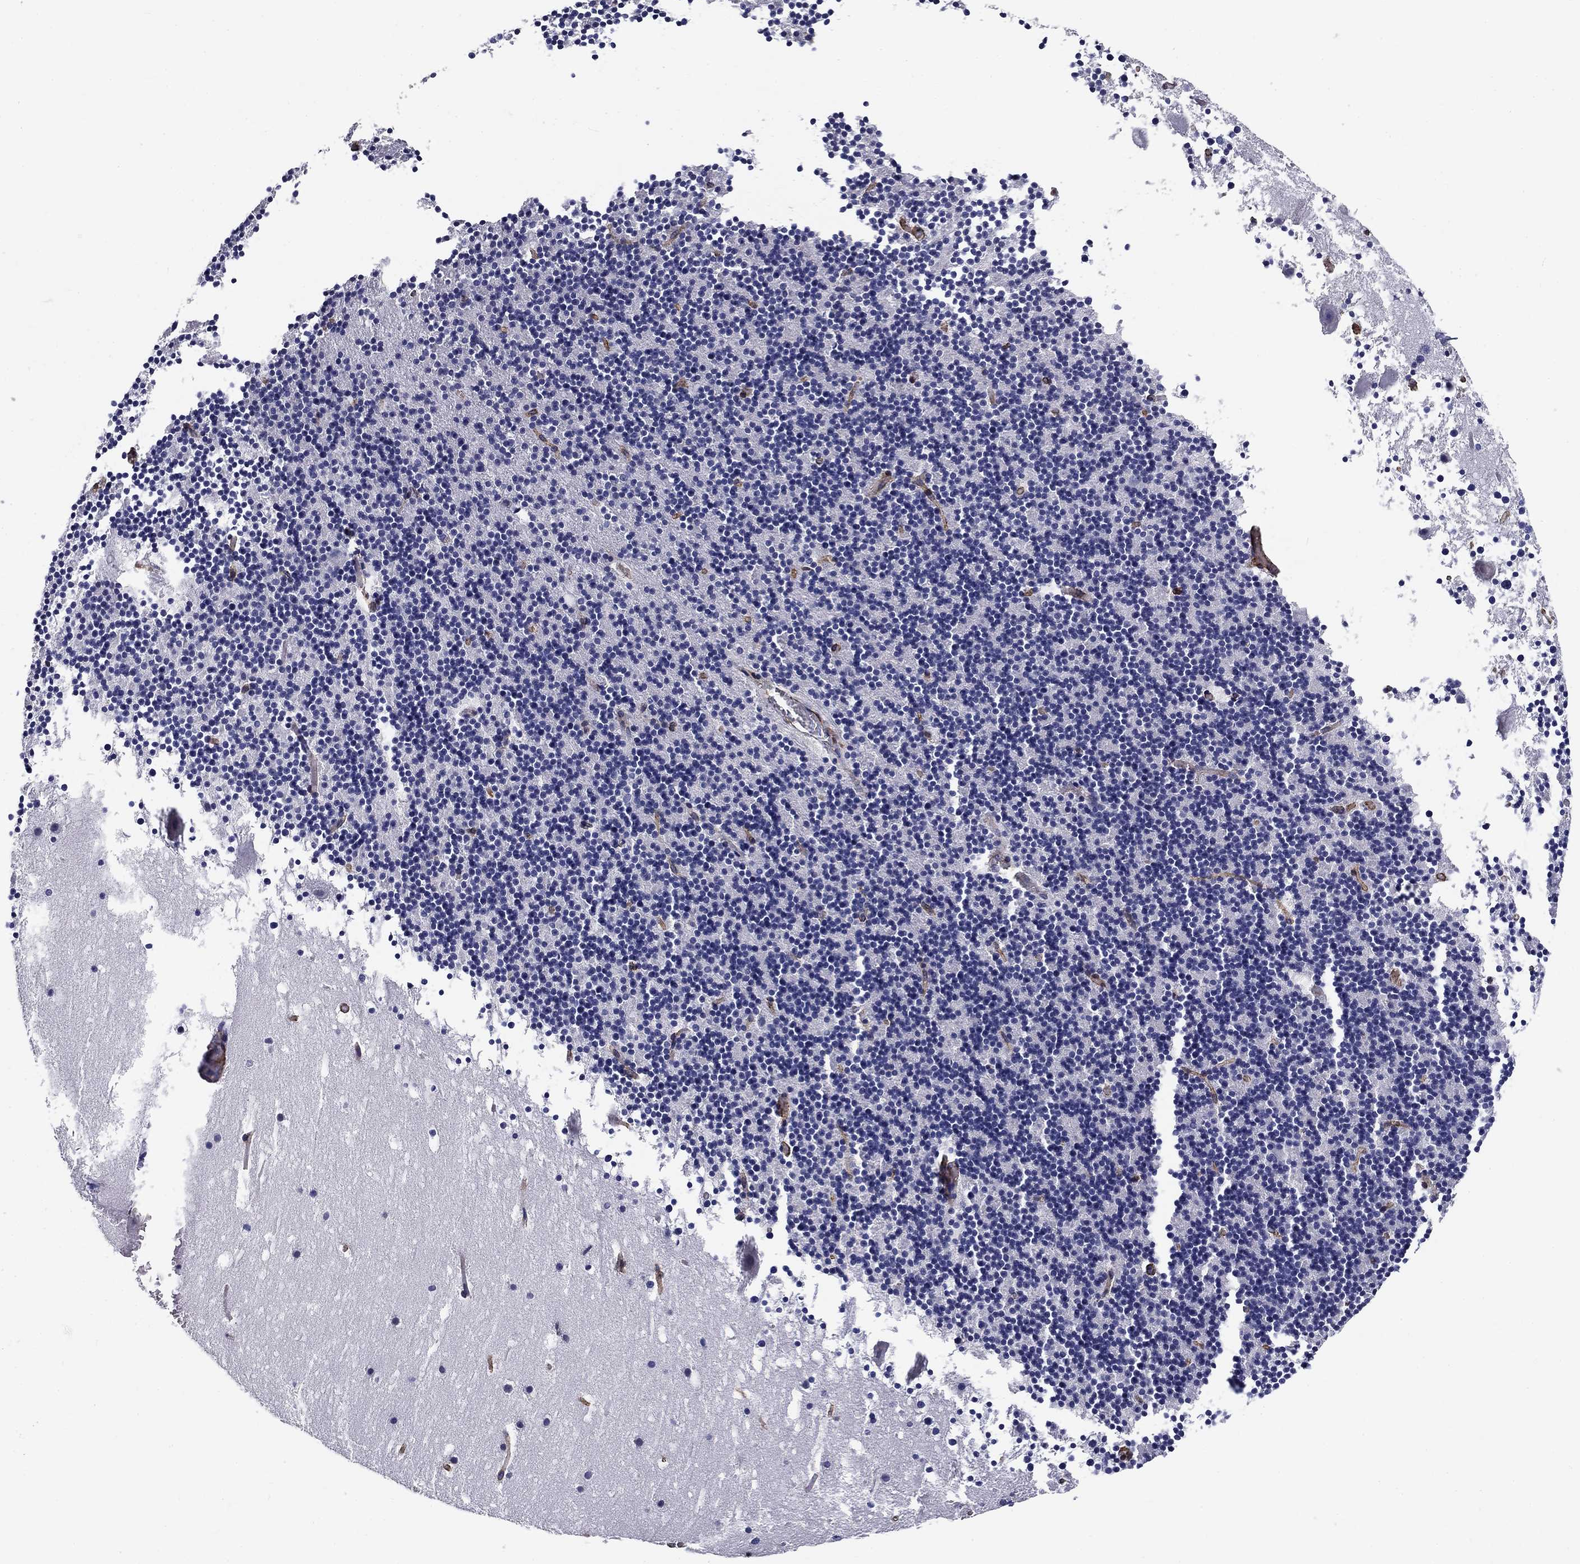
{"staining": {"intensity": "negative", "quantity": "none", "location": "none"}, "tissue": "cerebellum", "cell_type": "Cells in granular layer", "image_type": "normal", "snomed": [{"axis": "morphology", "description": "Normal tissue, NOS"}, {"axis": "topography", "description": "Cerebellum"}], "caption": "High magnification brightfield microscopy of normal cerebellum stained with DAB (3,3'-diaminobenzidine) (brown) and counterstained with hematoxylin (blue): cells in granular layer show no significant expression.", "gene": "SYNC", "patient": {"sex": "male", "age": 37}}